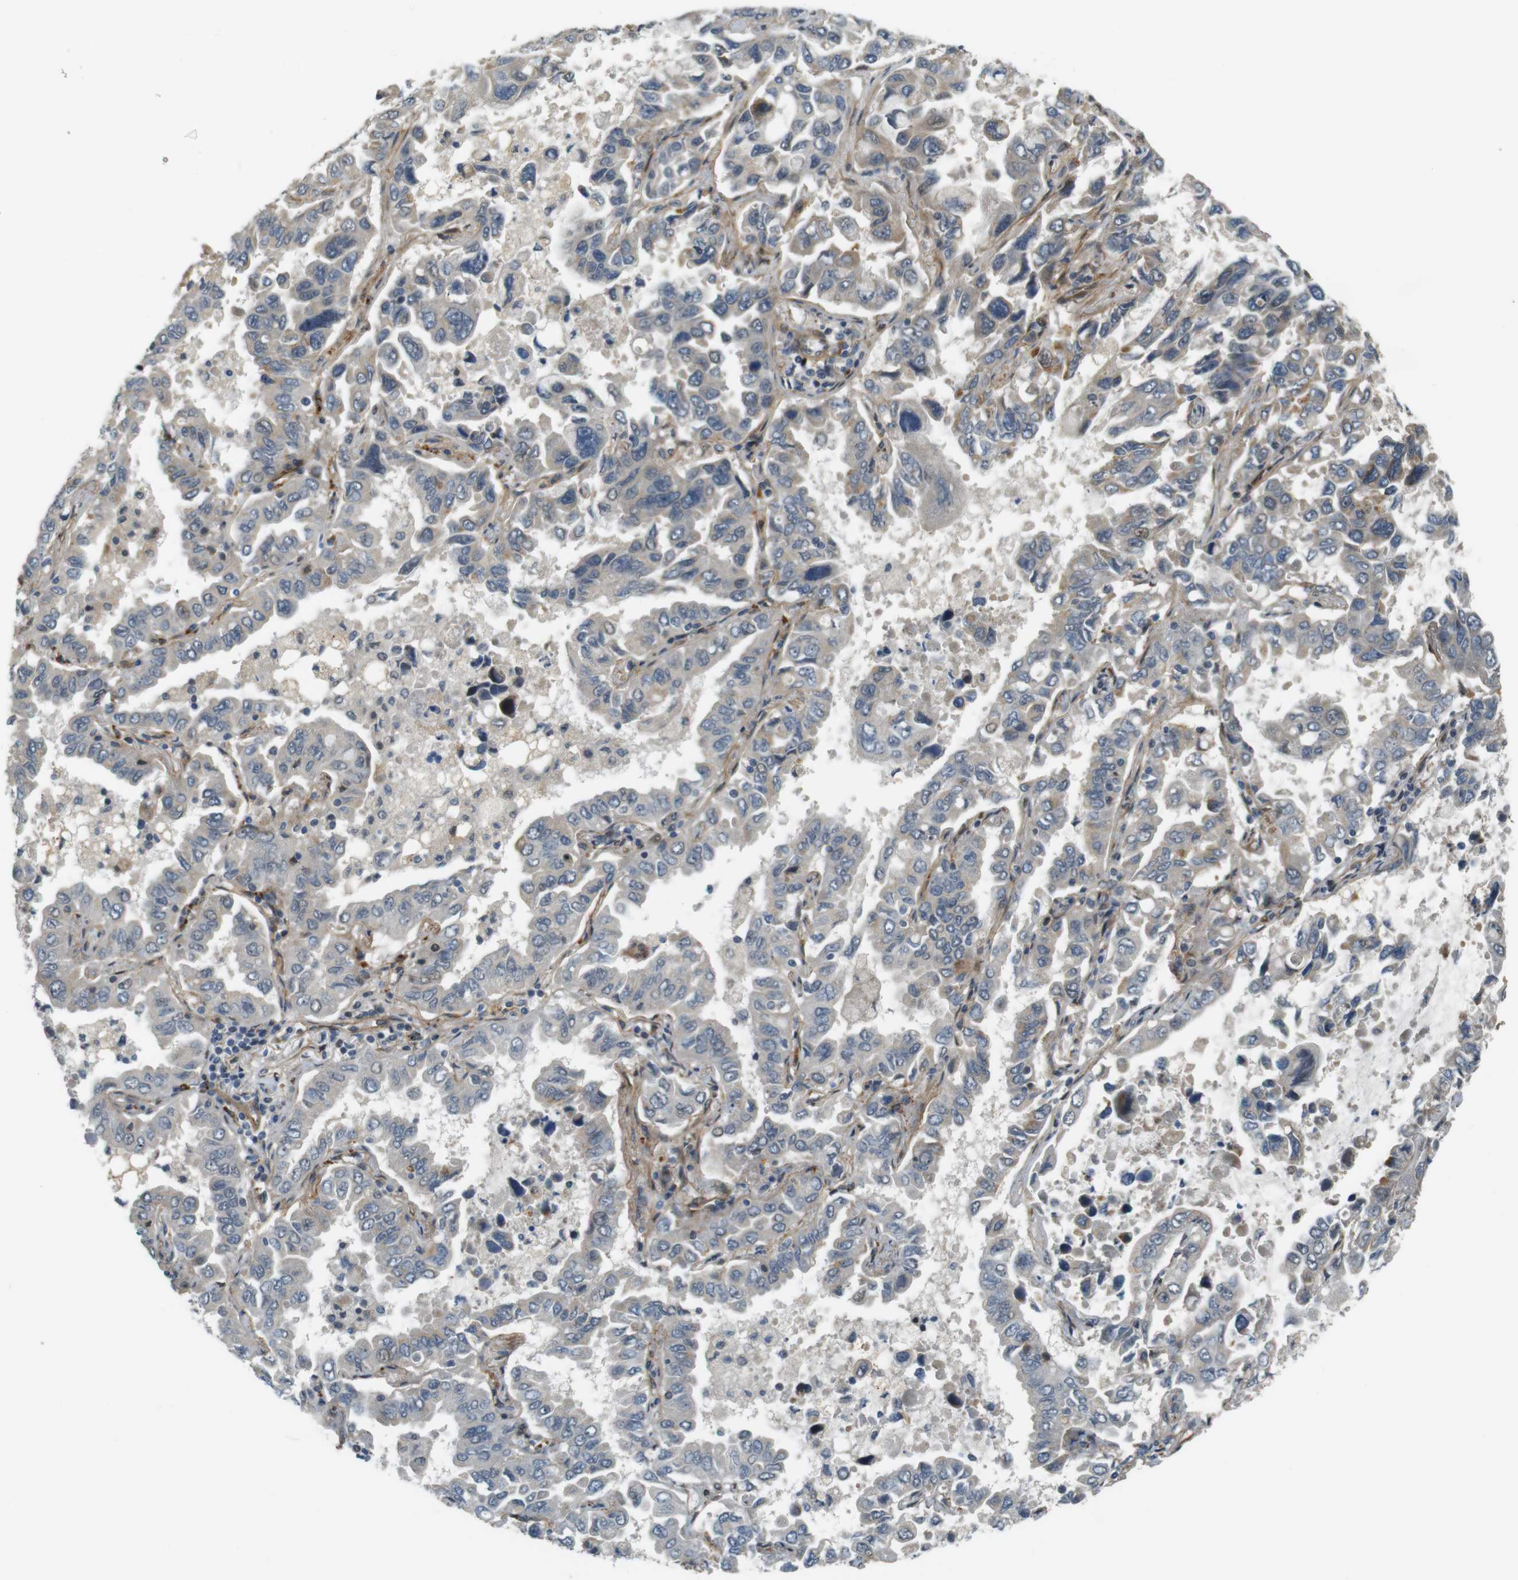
{"staining": {"intensity": "negative", "quantity": "none", "location": "none"}, "tissue": "lung cancer", "cell_type": "Tumor cells", "image_type": "cancer", "snomed": [{"axis": "morphology", "description": "Adenocarcinoma, NOS"}, {"axis": "topography", "description": "Lung"}], "caption": "Lung adenocarcinoma was stained to show a protein in brown. There is no significant positivity in tumor cells. (DAB immunohistochemistry (IHC) visualized using brightfield microscopy, high magnification).", "gene": "TSPAN9", "patient": {"sex": "male", "age": 64}}